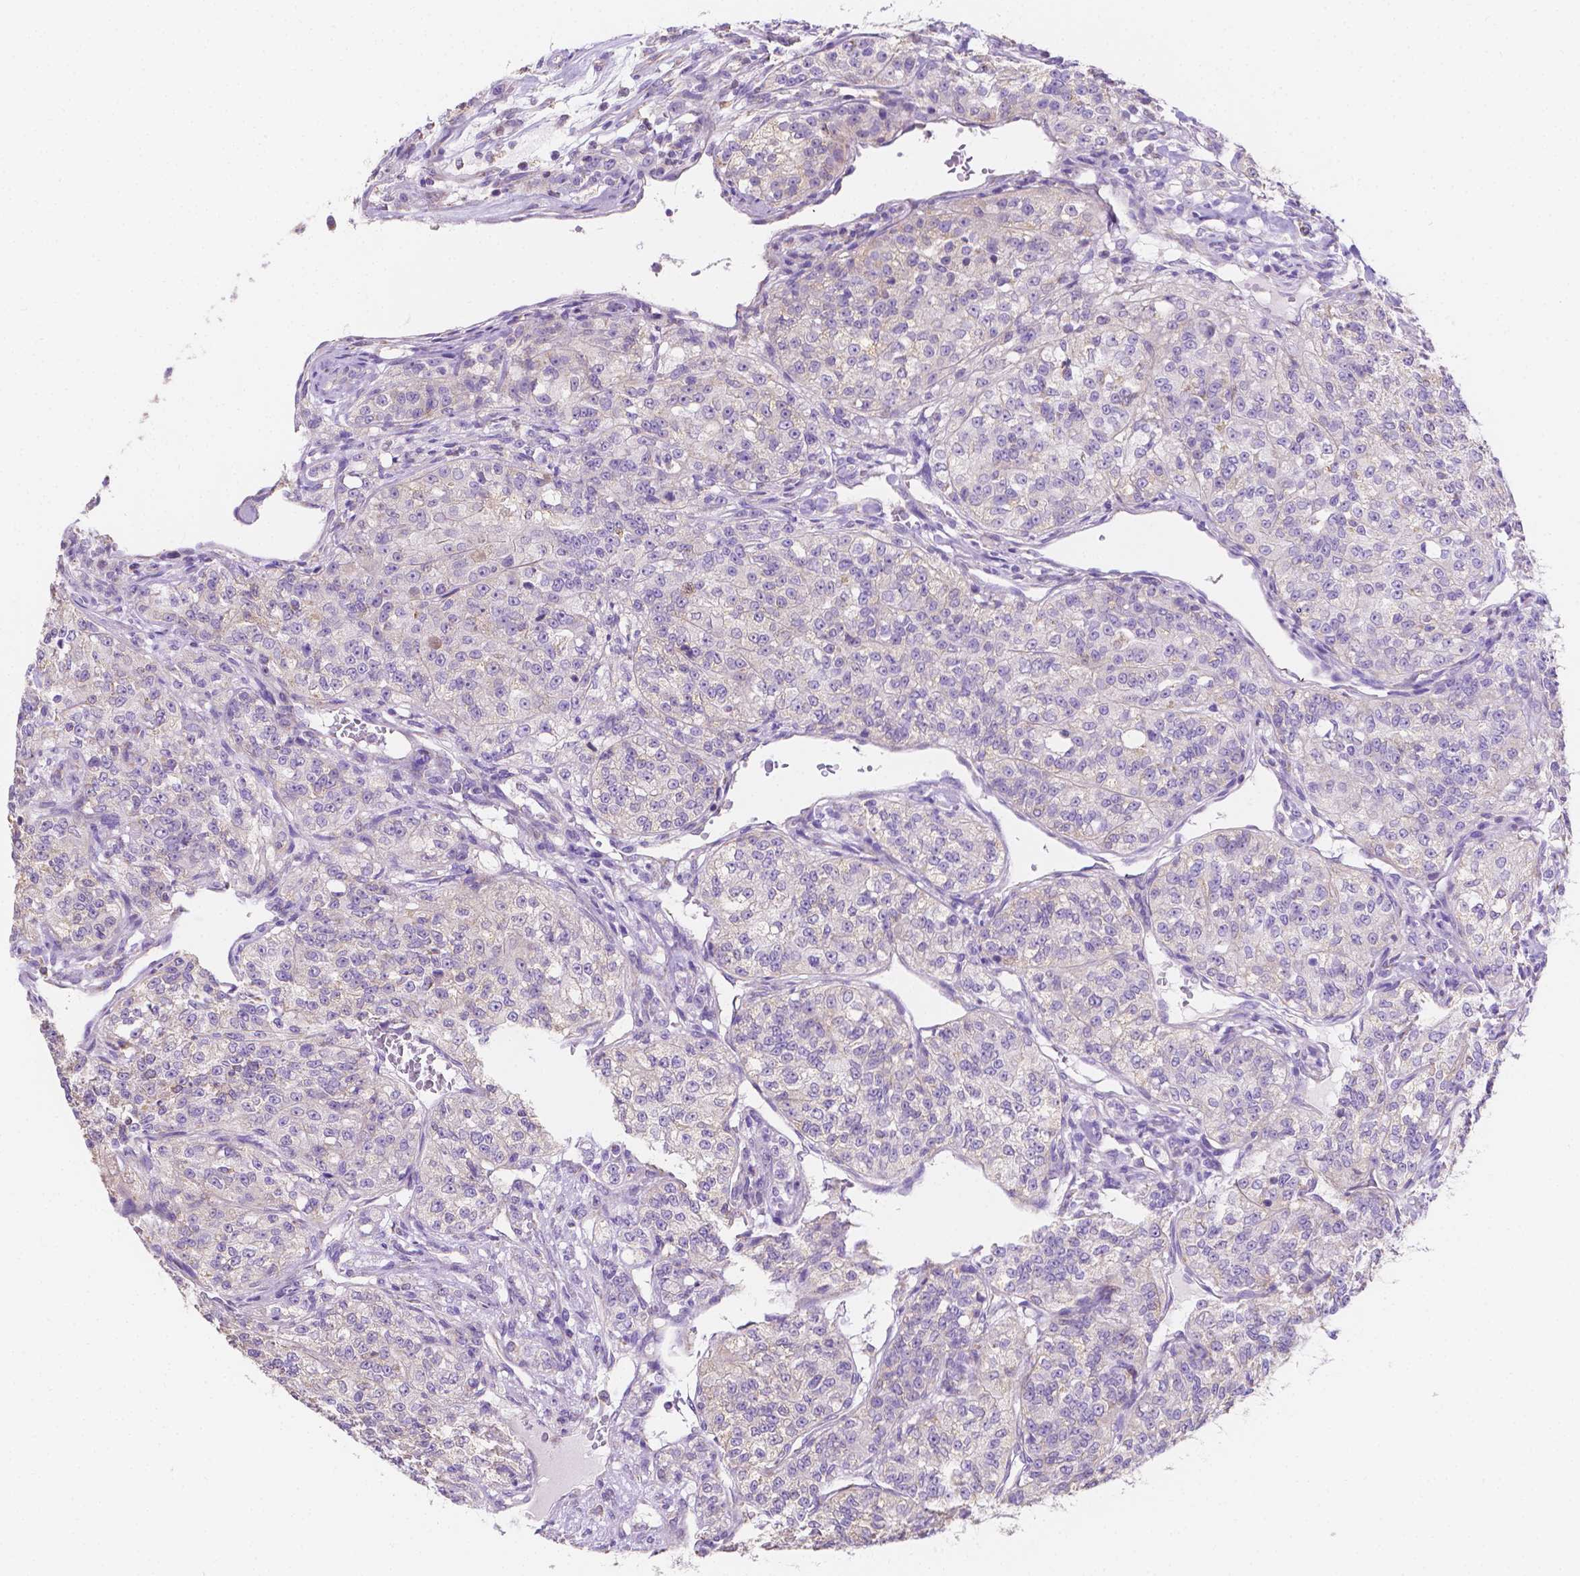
{"staining": {"intensity": "negative", "quantity": "none", "location": "none"}, "tissue": "renal cancer", "cell_type": "Tumor cells", "image_type": "cancer", "snomed": [{"axis": "morphology", "description": "Adenocarcinoma, NOS"}, {"axis": "topography", "description": "Kidney"}], "caption": "The histopathology image displays no significant expression in tumor cells of adenocarcinoma (renal).", "gene": "TMEM130", "patient": {"sex": "female", "age": 63}}